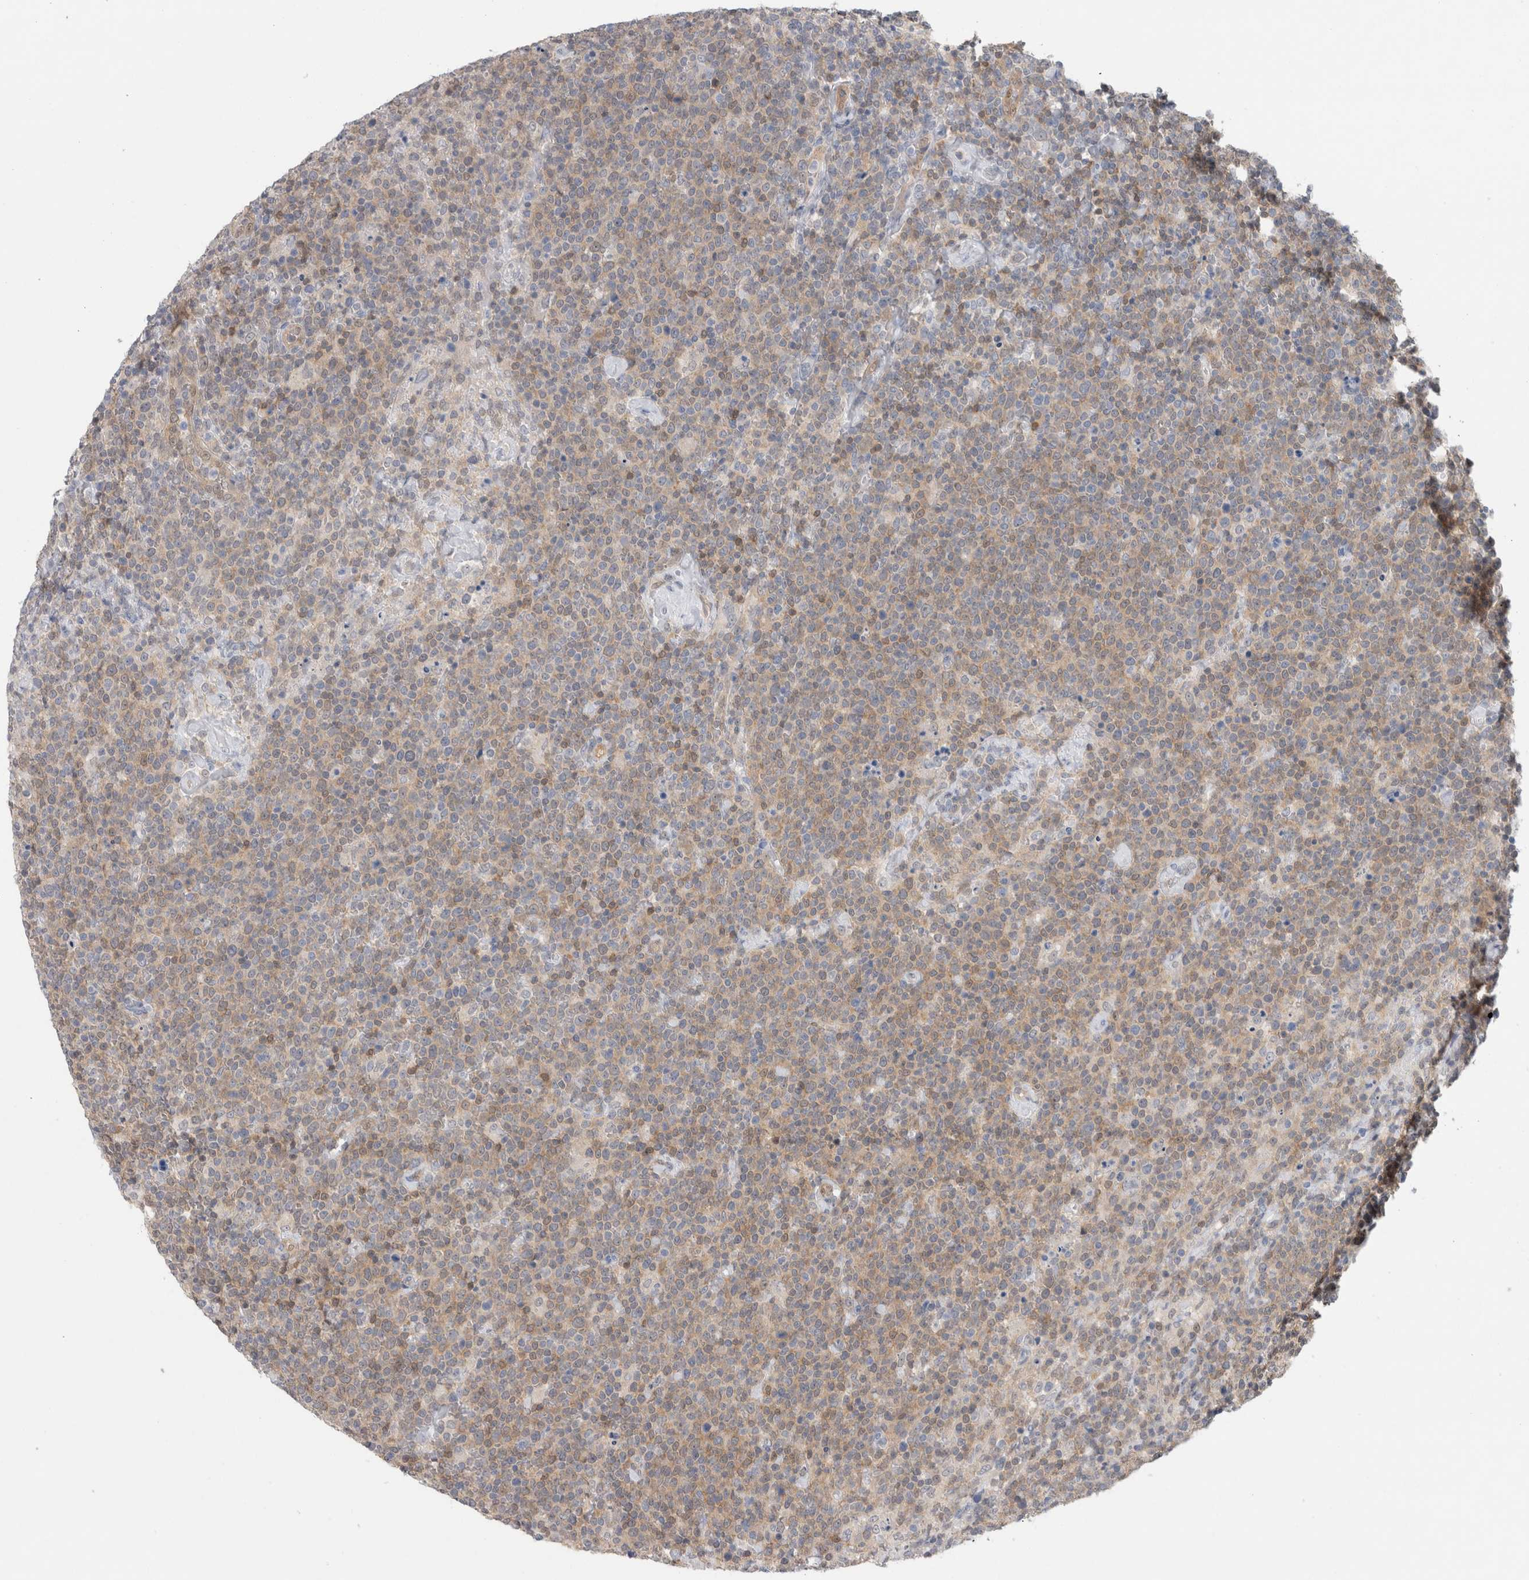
{"staining": {"intensity": "weak", "quantity": "25%-75%", "location": "cytoplasmic/membranous"}, "tissue": "lymphoma", "cell_type": "Tumor cells", "image_type": "cancer", "snomed": [{"axis": "morphology", "description": "Malignant lymphoma, non-Hodgkin's type, High grade"}, {"axis": "topography", "description": "Lymph node"}], "caption": "Protein staining by immunohistochemistry demonstrates weak cytoplasmic/membranous positivity in about 25%-75% of tumor cells in malignant lymphoma, non-Hodgkin's type (high-grade).", "gene": "CASP6", "patient": {"sex": "male", "age": 61}}